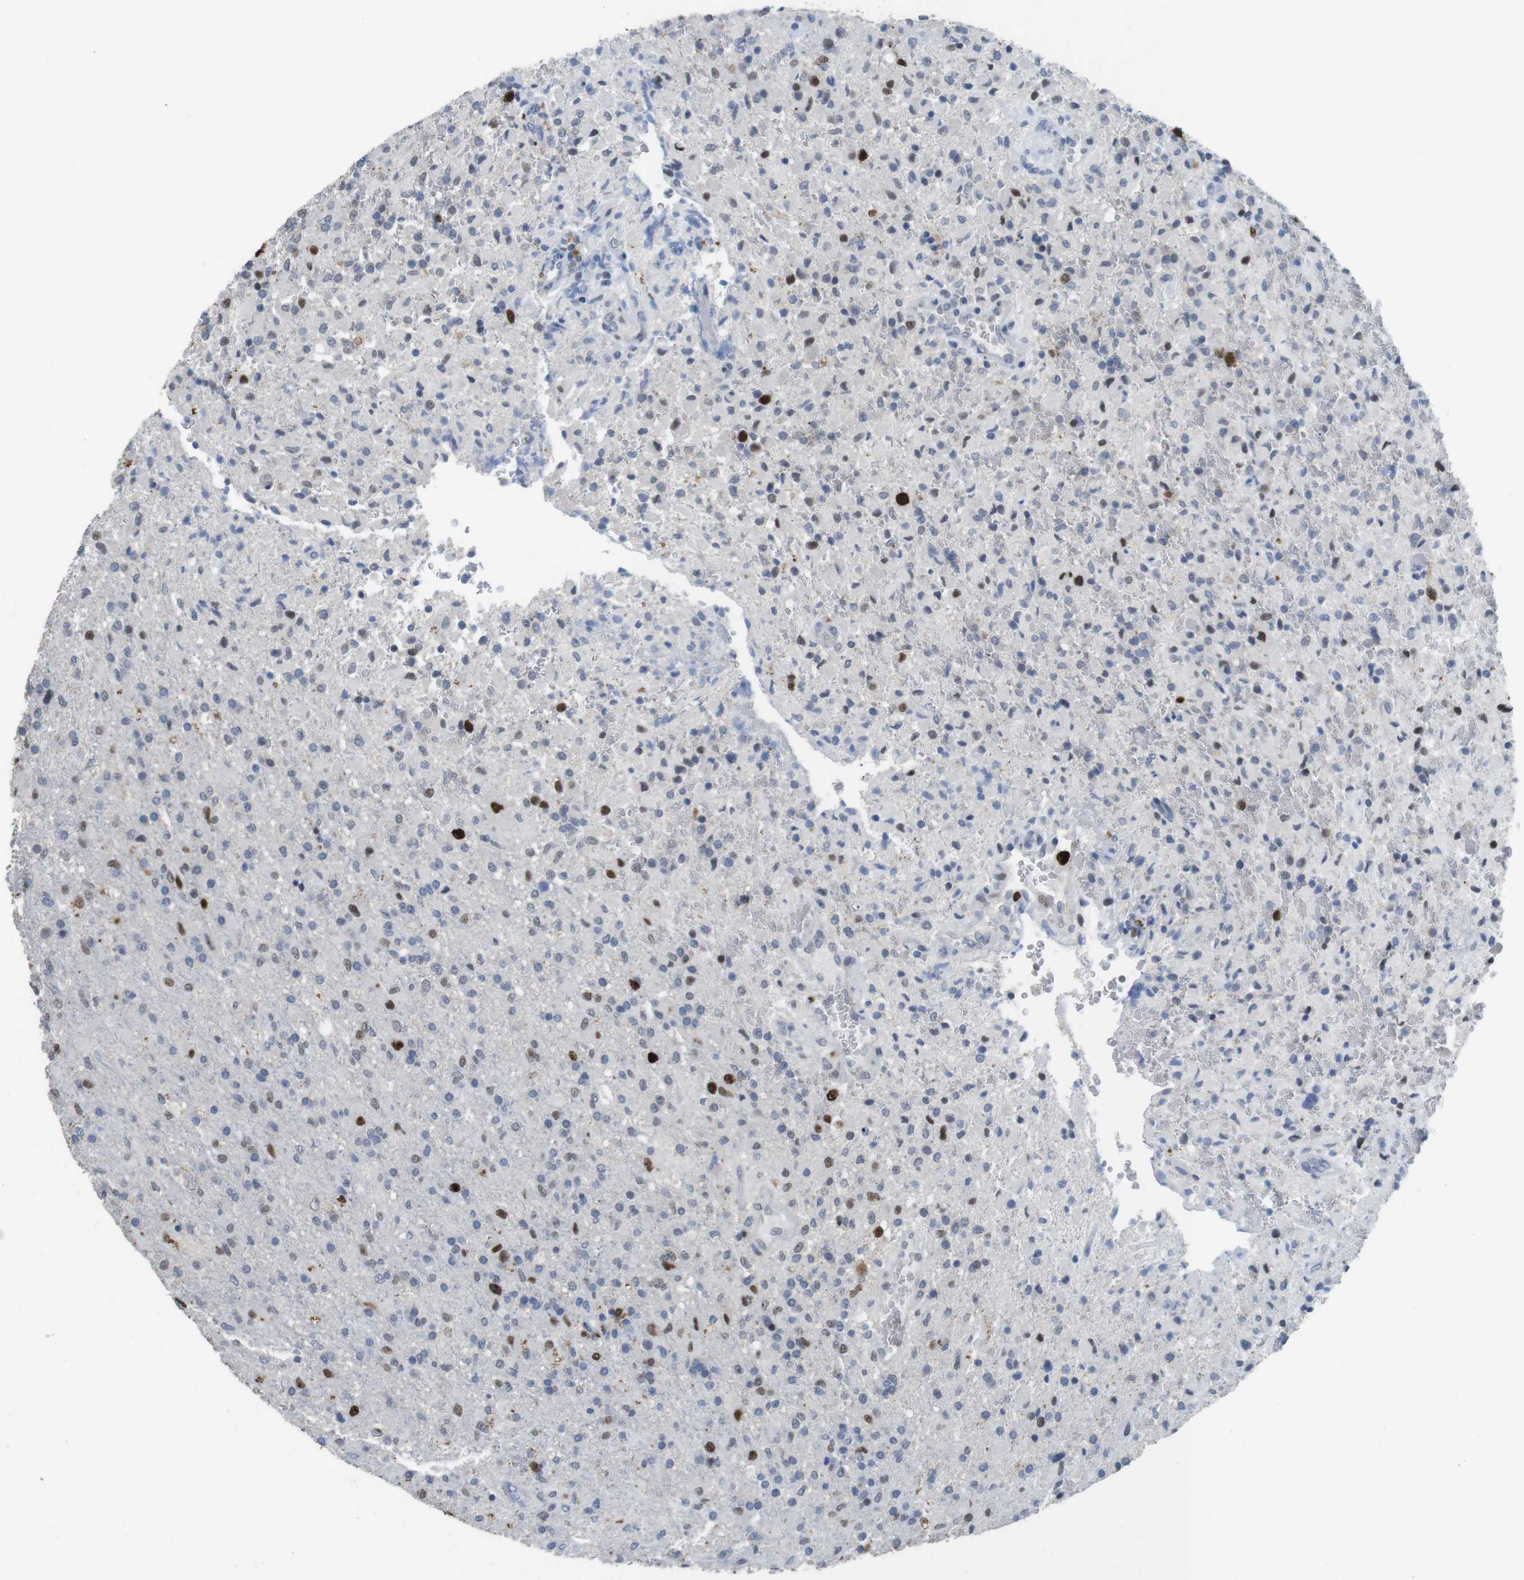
{"staining": {"intensity": "strong", "quantity": "<25%", "location": "nuclear"}, "tissue": "glioma", "cell_type": "Tumor cells", "image_type": "cancer", "snomed": [{"axis": "morphology", "description": "Glioma, malignant, High grade"}, {"axis": "topography", "description": "Brain"}], "caption": "A brown stain highlights strong nuclear positivity of a protein in human malignant high-grade glioma tumor cells. The staining is performed using DAB brown chromogen to label protein expression. The nuclei are counter-stained blue using hematoxylin.", "gene": "KPNA2", "patient": {"sex": "male", "age": 71}}